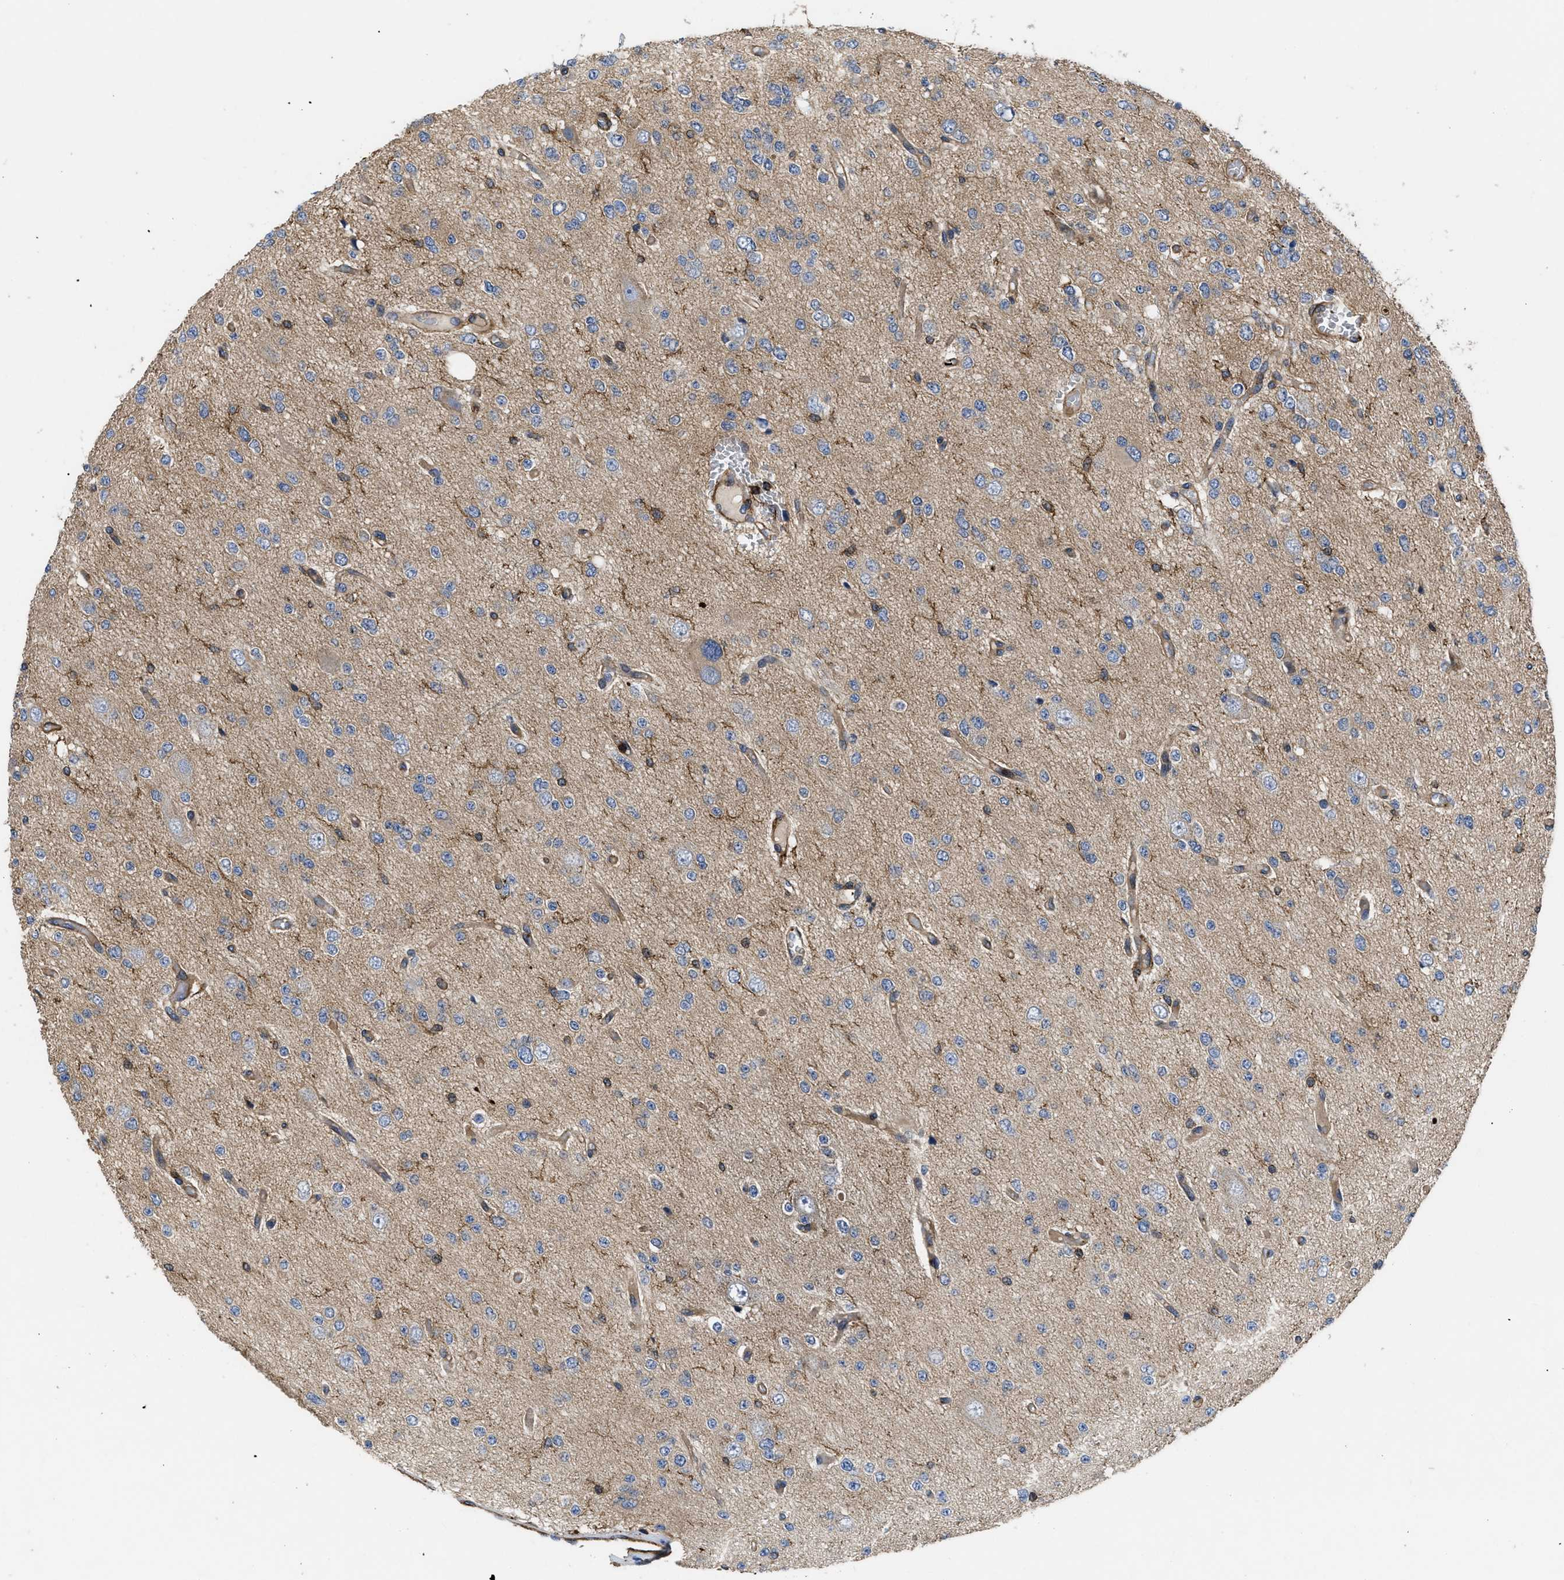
{"staining": {"intensity": "weak", "quantity": "<25%", "location": "cytoplasmic/membranous"}, "tissue": "glioma", "cell_type": "Tumor cells", "image_type": "cancer", "snomed": [{"axis": "morphology", "description": "Glioma, malignant, Low grade"}, {"axis": "topography", "description": "Brain"}], "caption": "High power microscopy photomicrograph of an immunohistochemistry image of malignant low-grade glioma, revealing no significant positivity in tumor cells.", "gene": "SCUBE2", "patient": {"sex": "male", "age": 38}}